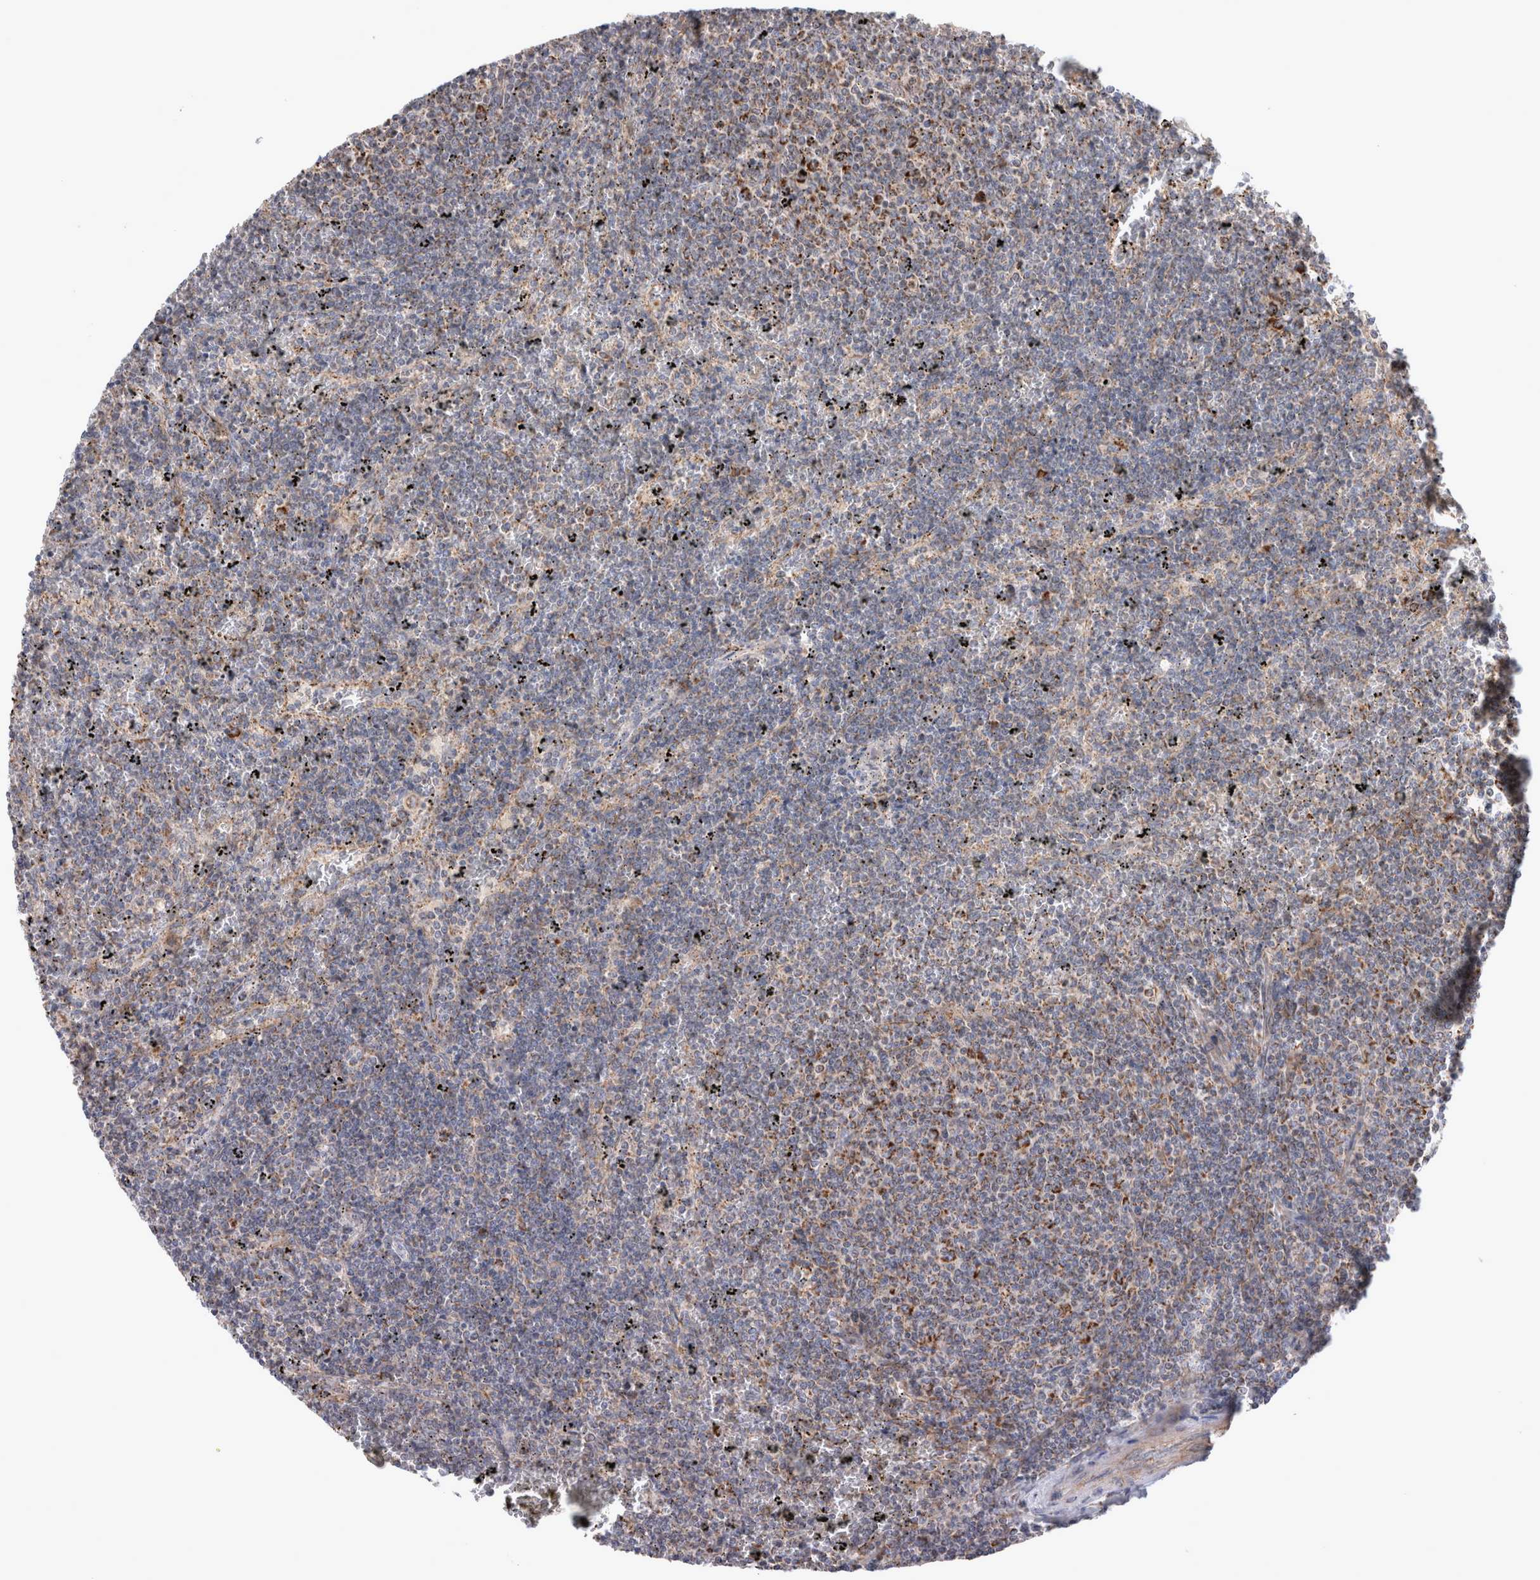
{"staining": {"intensity": "moderate", "quantity": "<25%", "location": "cytoplasmic/membranous"}, "tissue": "lymphoma", "cell_type": "Tumor cells", "image_type": "cancer", "snomed": [{"axis": "morphology", "description": "Malignant lymphoma, non-Hodgkin's type, Low grade"}, {"axis": "topography", "description": "Spleen"}], "caption": "Low-grade malignant lymphoma, non-Hodgkin's type stained for a protein (brown) displays moderate cytoplasmic/membranous positive staining in about <25% of tumor cells.", "gene": "MRPS28", "patient": {"sex": "female", "age": 50}}